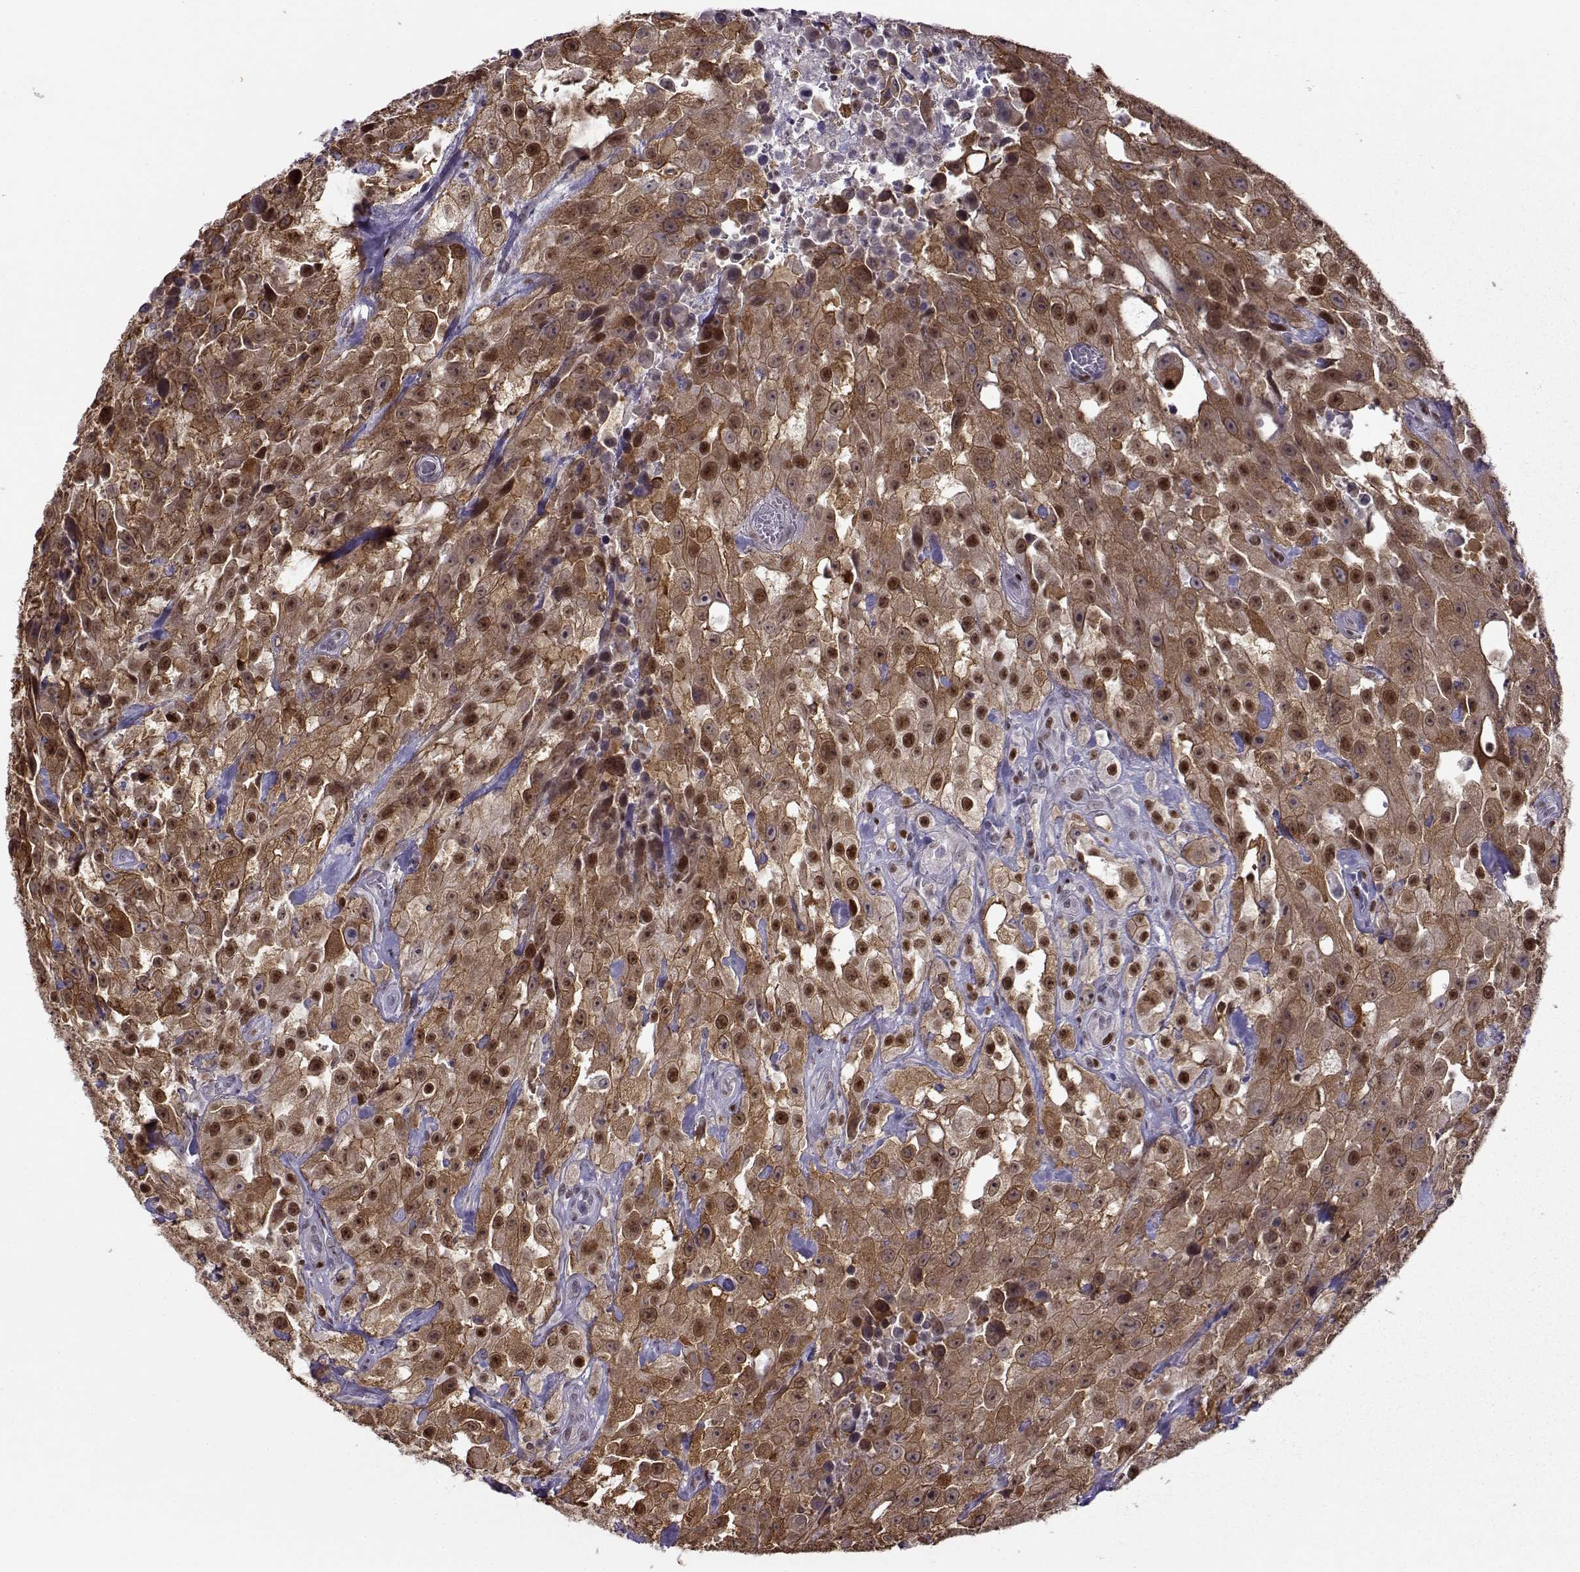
{"staining": {"intensity": "strong", "quantity": "25%-75%", "location": "cytoplasmic/membranous,nuclear"}, "tissue": "urothelial cancer", "cell_type": "Tumor cells", "image_type": "cancer", "snomed": [{"axis": "morphology", "description": "Urothelial carcinoma, High grade"}, {"axis": "topography", "description": "Urinary bladder"}], "caption": "Urothelial carcinoma (high-grade) was stained to show a protein in brown. There is high levels of strong cytoplasmic/membranous and nuclear staining in about 25%-75% of tumor cells.", "gene": "BACH1", "patient": {"sex": "male", "age": 79}}